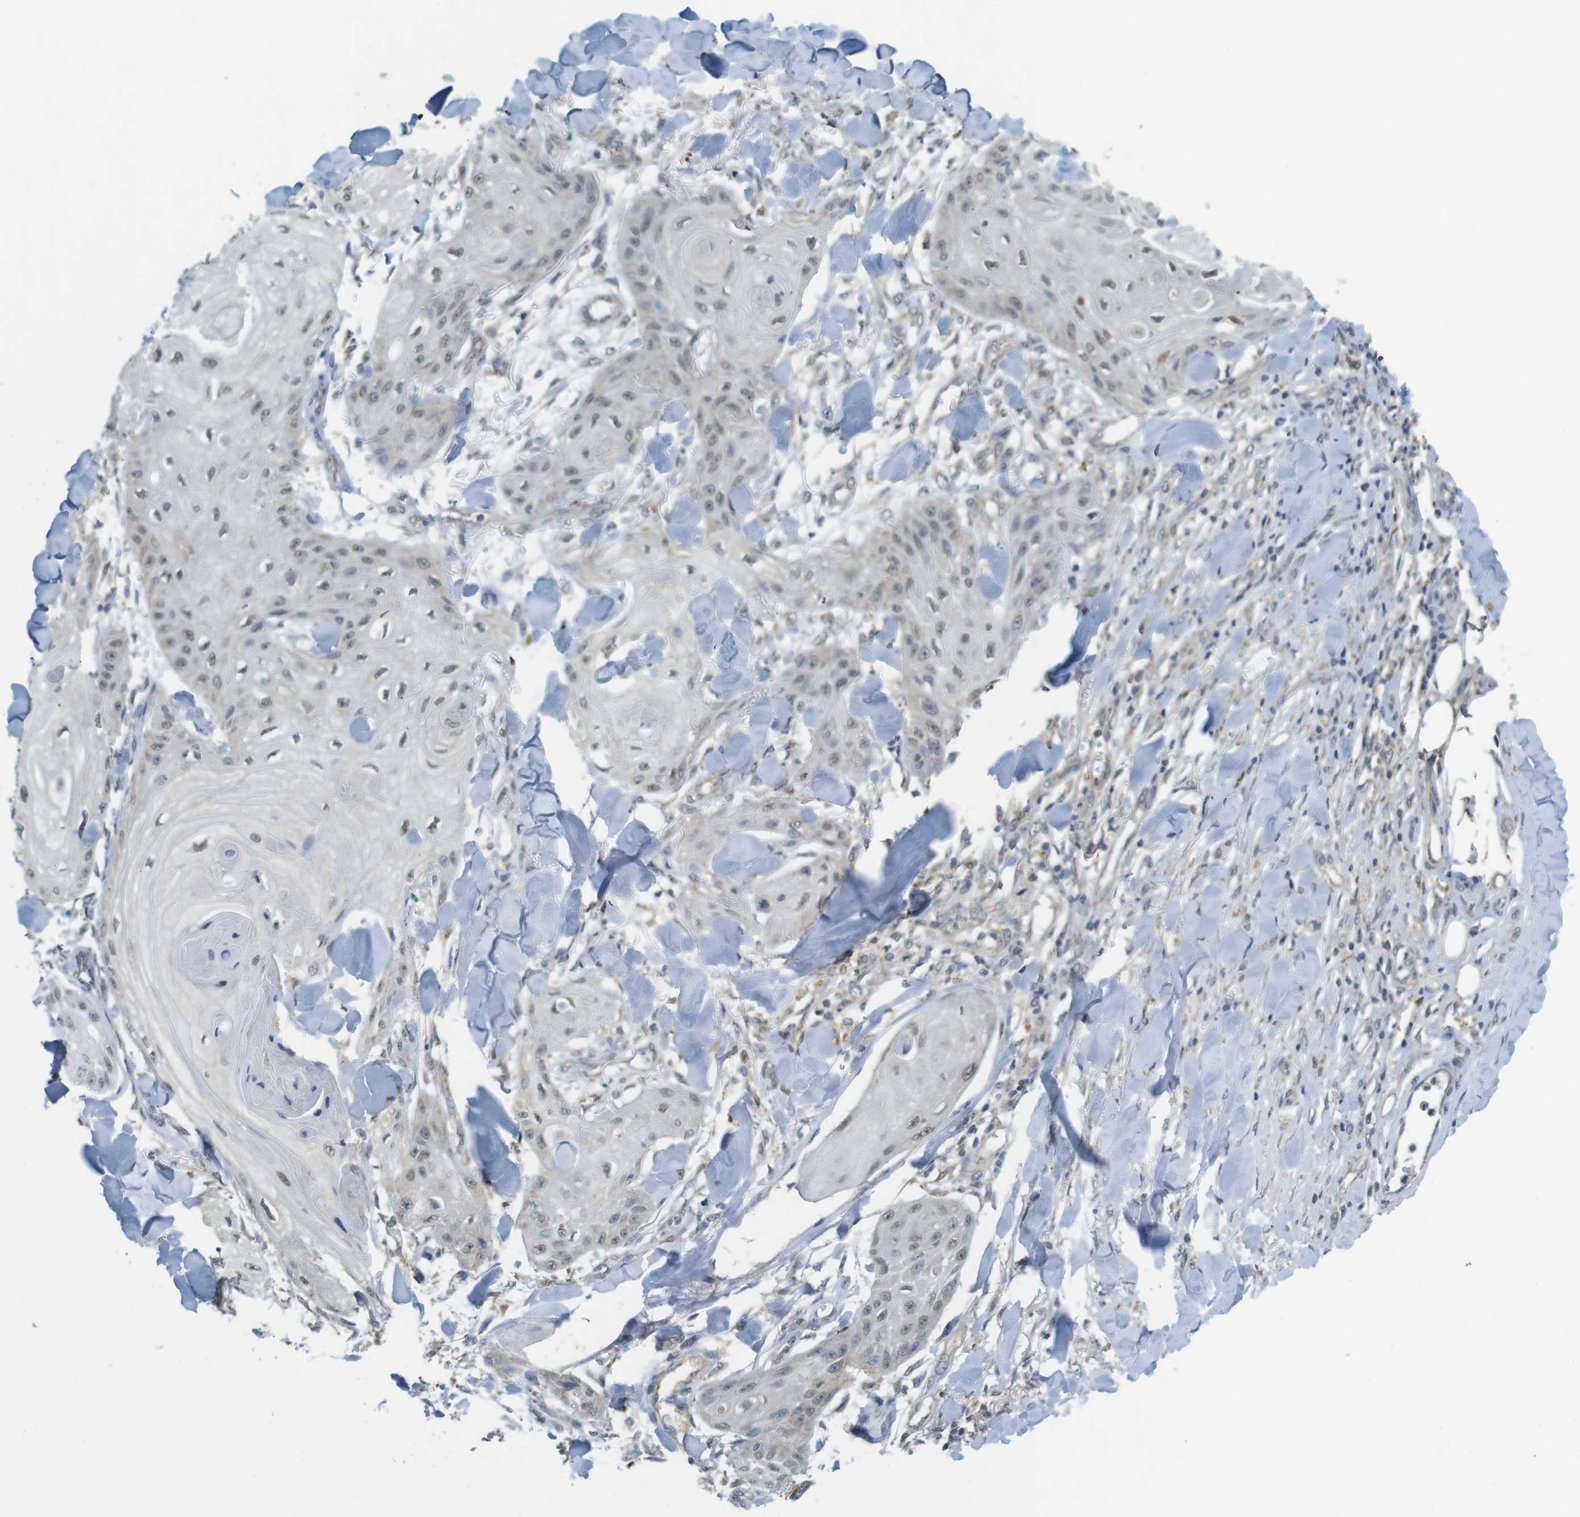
{"staining": {"intensity": "negative", "quantity": "none", "location": "none"}, "tissue": "skin cancer", "cell_type": "Tumor cells", "image_type": "cancer", "snomed": [{"axis": "morphology", "description": "Squamous cell carcinoma, NOS"}, {"axis": "topography", "description": "Skin"}], "caption": "Tumor cells are negative for brown protein staining in skin cancer (squamous cell carcinoma).", "gene": "BRI3BP", "patient": {"sex": "male", "age": 74}}